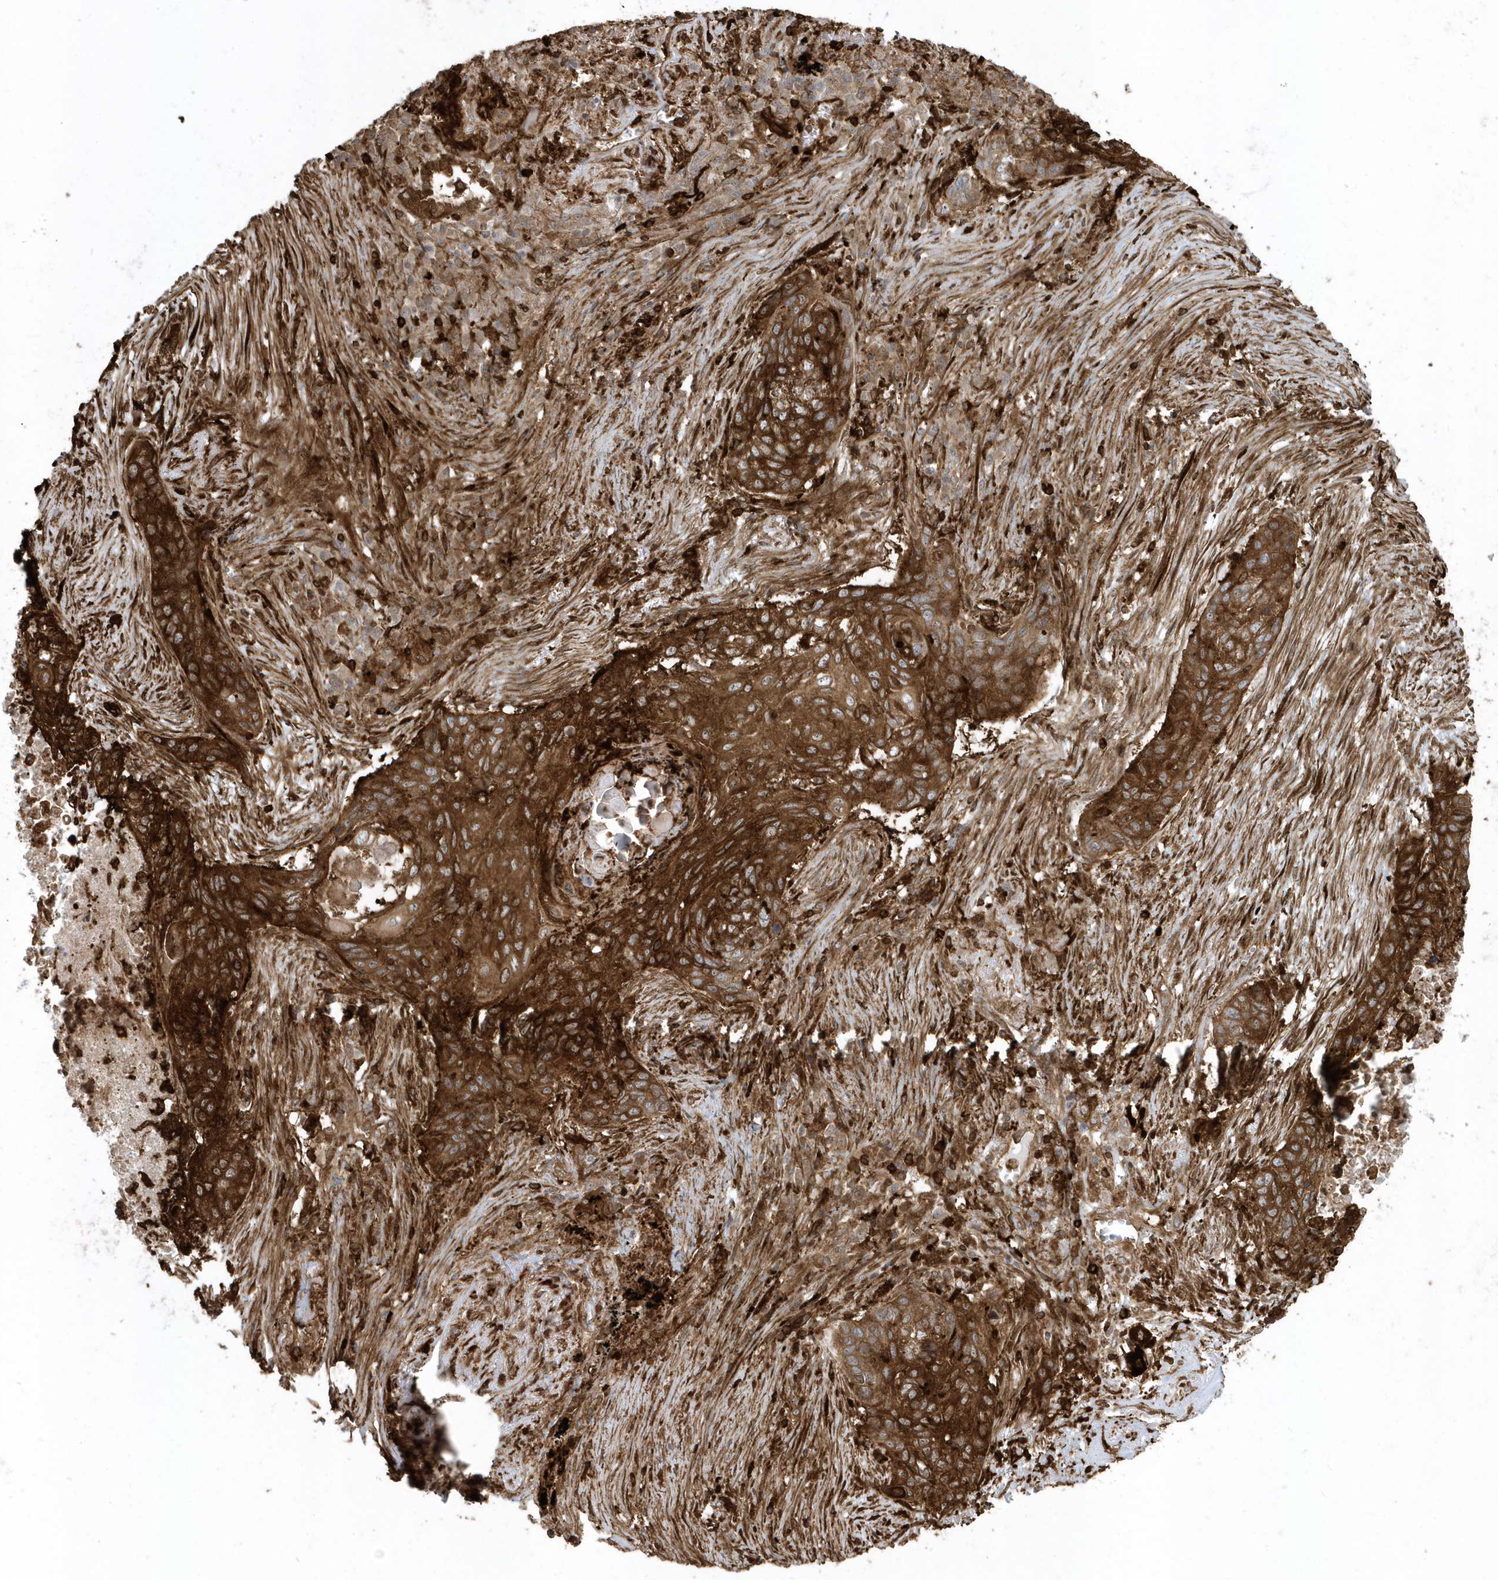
{"staining": {"intensity": "strong", "quantity": ">75%", "location": "cytoplasmic/membranous"}, "tissue": "lung cancer", "cell_type": "Tumor cells", "image_type": "cancer", "snomed": [{"axis": "morphology", "description": "Squamous cell carcinoma, NOS"}, {"axis": "topography", "description": "Lung"}], "caption": "IHC (DAB) staining of human lung cancer (squamous cell carcinoma) exhibits strong cytoplasmic/membranous protein positivity in about >75% of tumor cells. (DAB (3,3'-diaminobenzidine) = brown stain, brightfield microscopy at high magnification).", "gene": "CLCN6", "patient": {"sex": "female", "age": 63}}